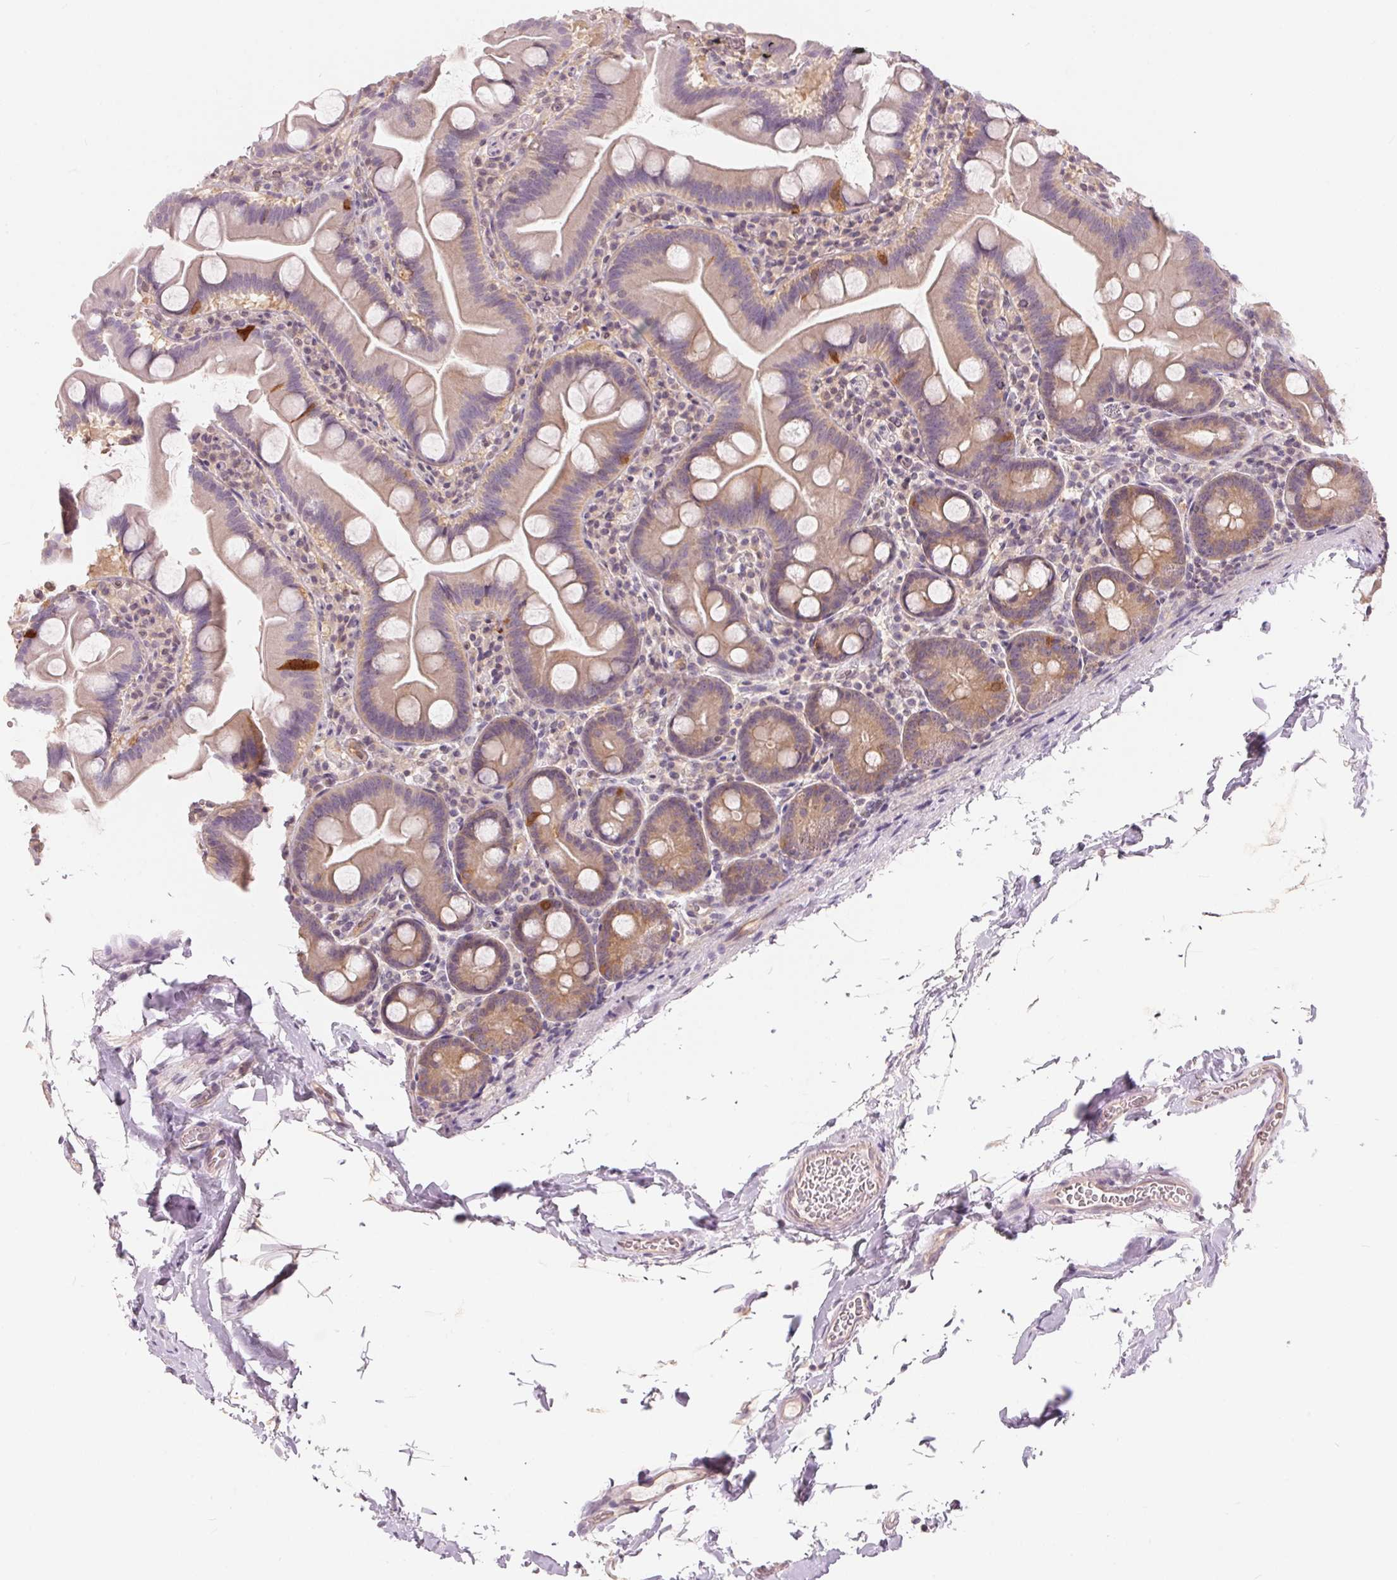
{"staining": {"intensity": "weak", "quantity": "25%-75%", "location": "cytoplasmic/membranous"}, "tissue": "small intestine", "cell_type": "Glandular cells", "image_type": "normal", "snomed": [{"axis": "morphology", "description": "Normal tissue, NOS"}, {"axis": "topography", "description": "Small intestine"}], "caption": "Immunohistochemistry of normal small intestine displays low levels of weak cytoplasmic/membranous expression in about 25%-75% of glandular cells. Immunohistochemistry (ihc) stains the protein in brown and the nuclei are stained blue.", "gene": "BLMH", "patient": {"sex": "female", "age": 68}}